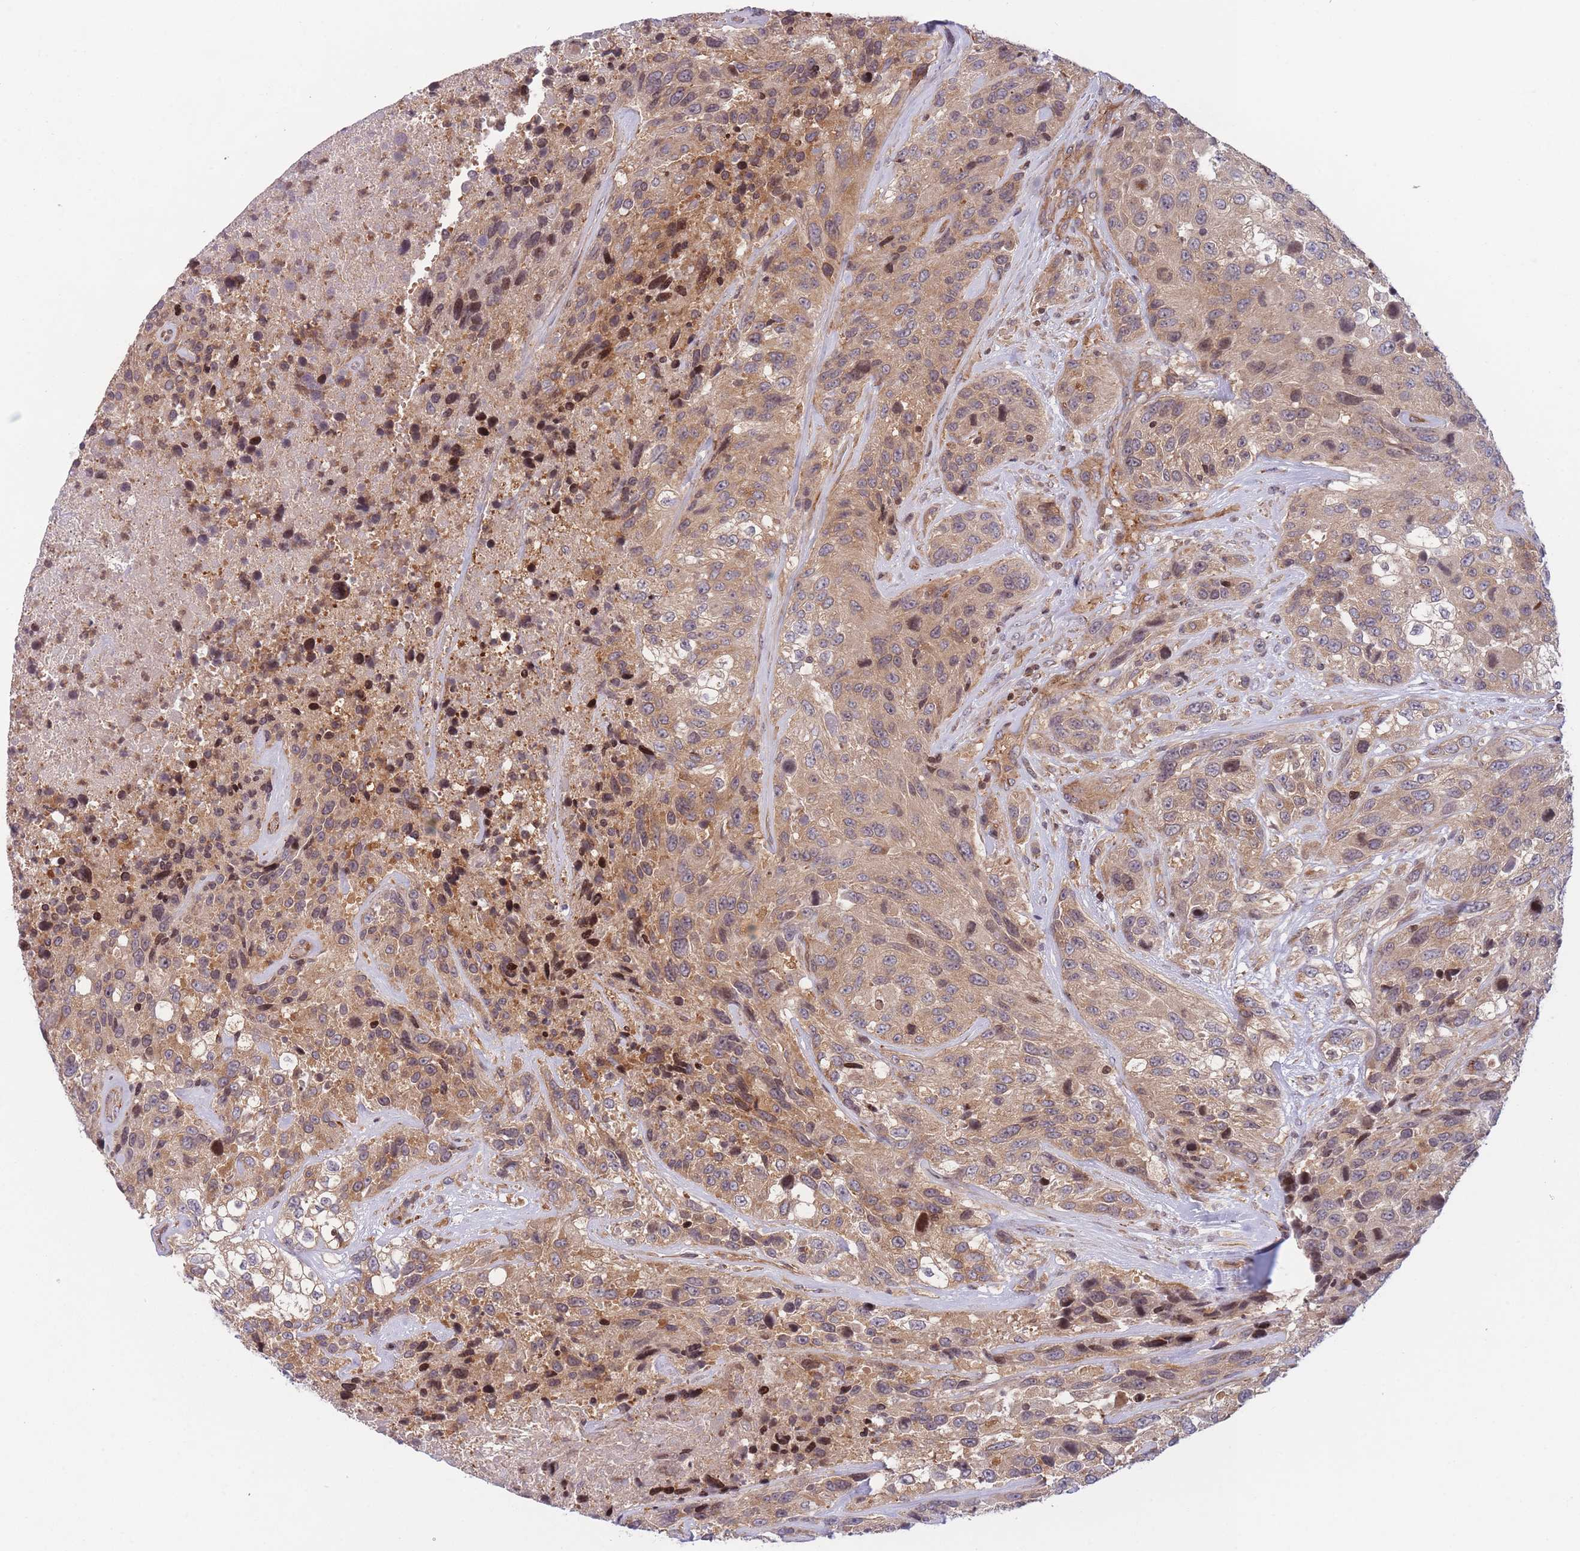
{"staining": {"intensity": "moderate", "quantity": ">75%", "location": "cytoplasmic/membranous"}, "tissue": "urothelial cancer", "cell_type": "Tumor cells", "image_type": "cancer", "snomed": [{"axis": "morphology", "description": "Urothelial carcinoma, High grade"}, {"axis": "topography", "description": "Urinary bladder"}], "caption": "A high-resolution histopathology image shows immunohistochemistry staining of high-grade urothelial carcinoma, which reveals moderate cytoplasmic/membranous staining in about >75% of tumor cells.", "gene": "SLC35F5", "patient": {"sex": "female", "age": 70}}